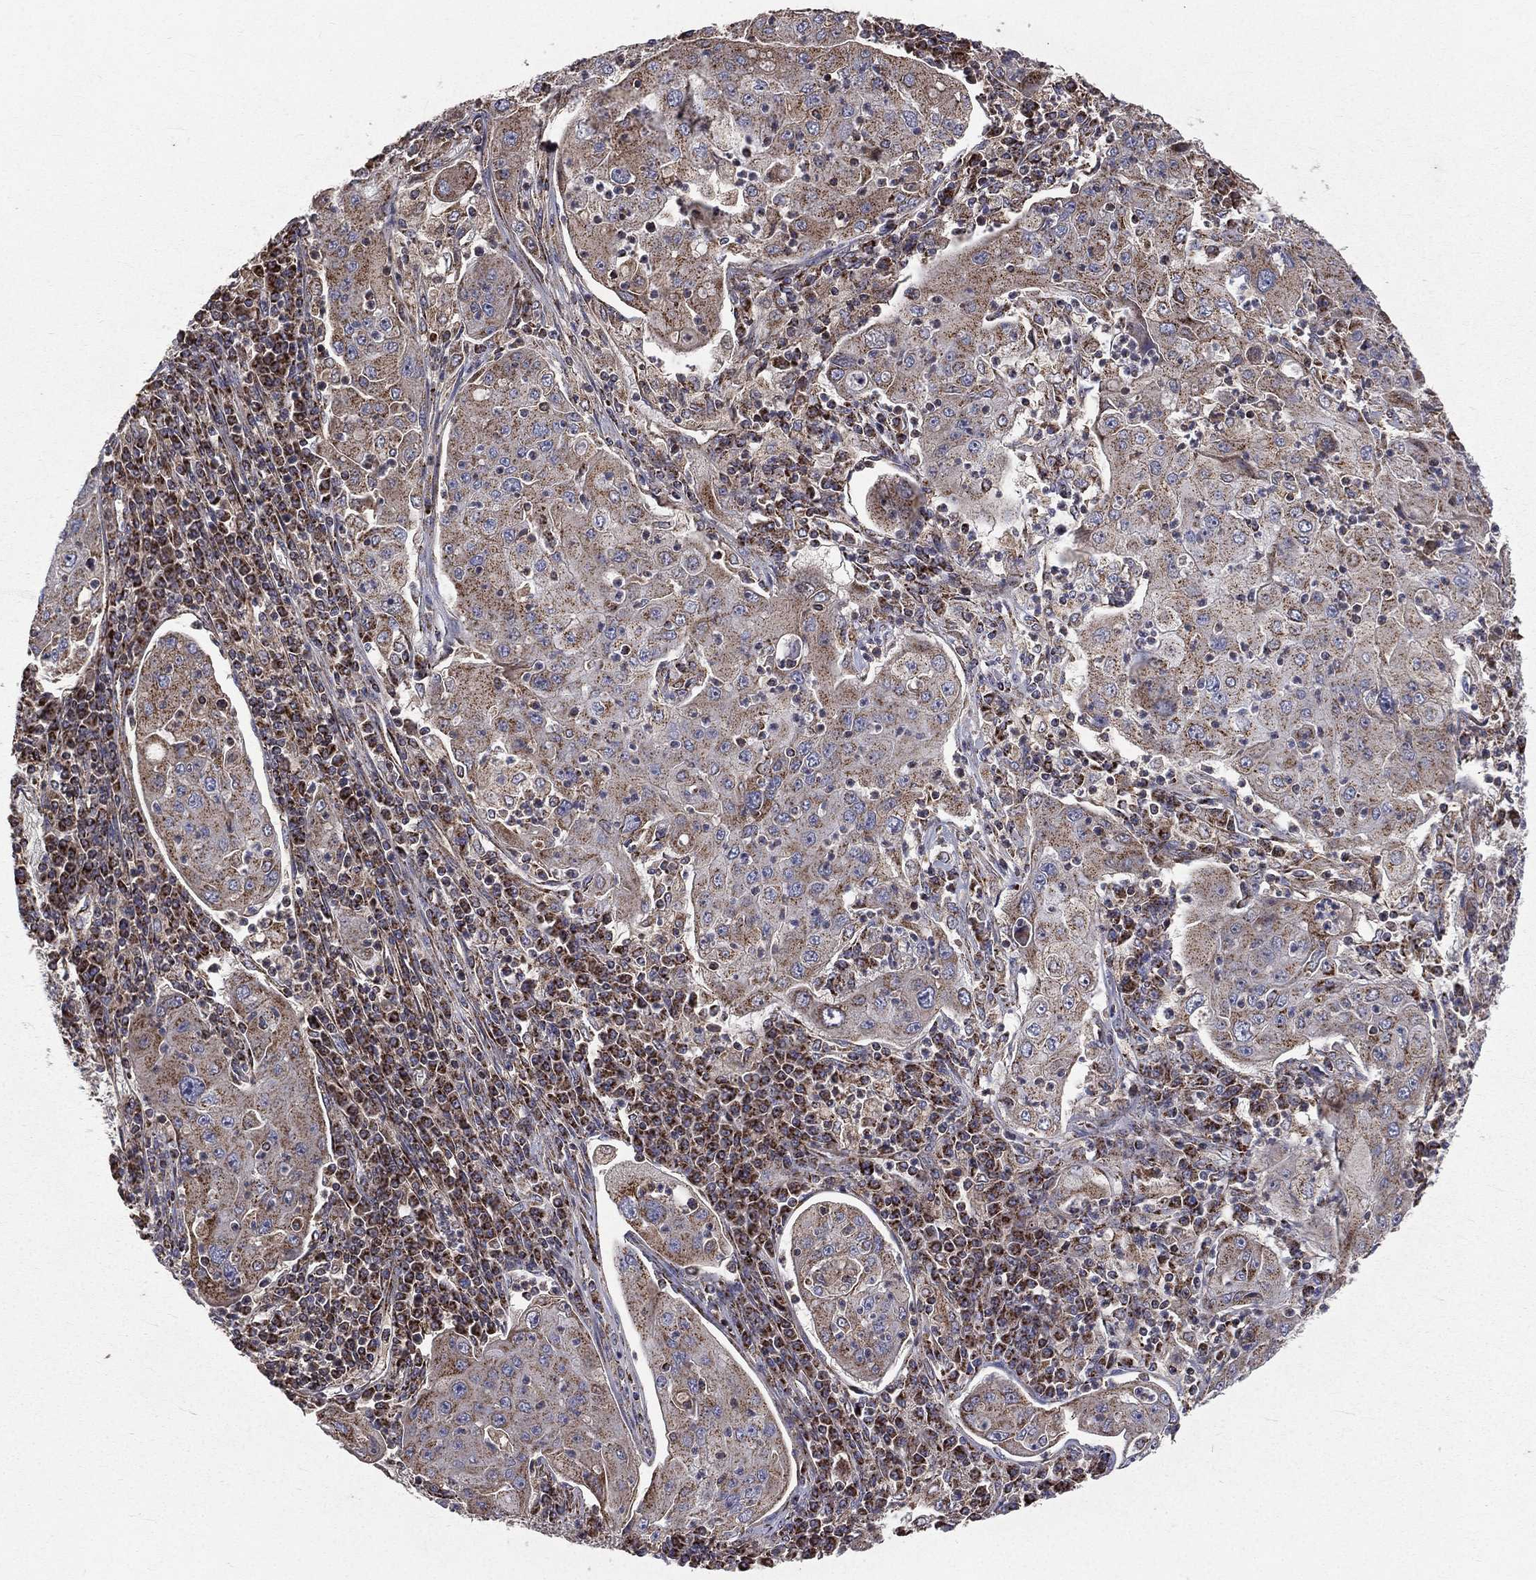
{"staining": {"intensity": "weak", "quantity": "25%-75%", "location": "cytoplasmic/membranous"}, "tissue": "lung cancer", "cell_type": "Tumor cells", "image_type": "cancer", "snomed": [{"axis": "morphology", "description": "Squamous cell carcinoma, NOS"}, {"axis": "topography", "description": "Lung"}], "caption": "This is an image of IHC staining of lung cancer (squamous cell carcinoma), which shows weak staining in the cytoplasmic/membranous of tumor cells.", "gene": "GPD1", "patient": {"sex": "female", "age": 59}}